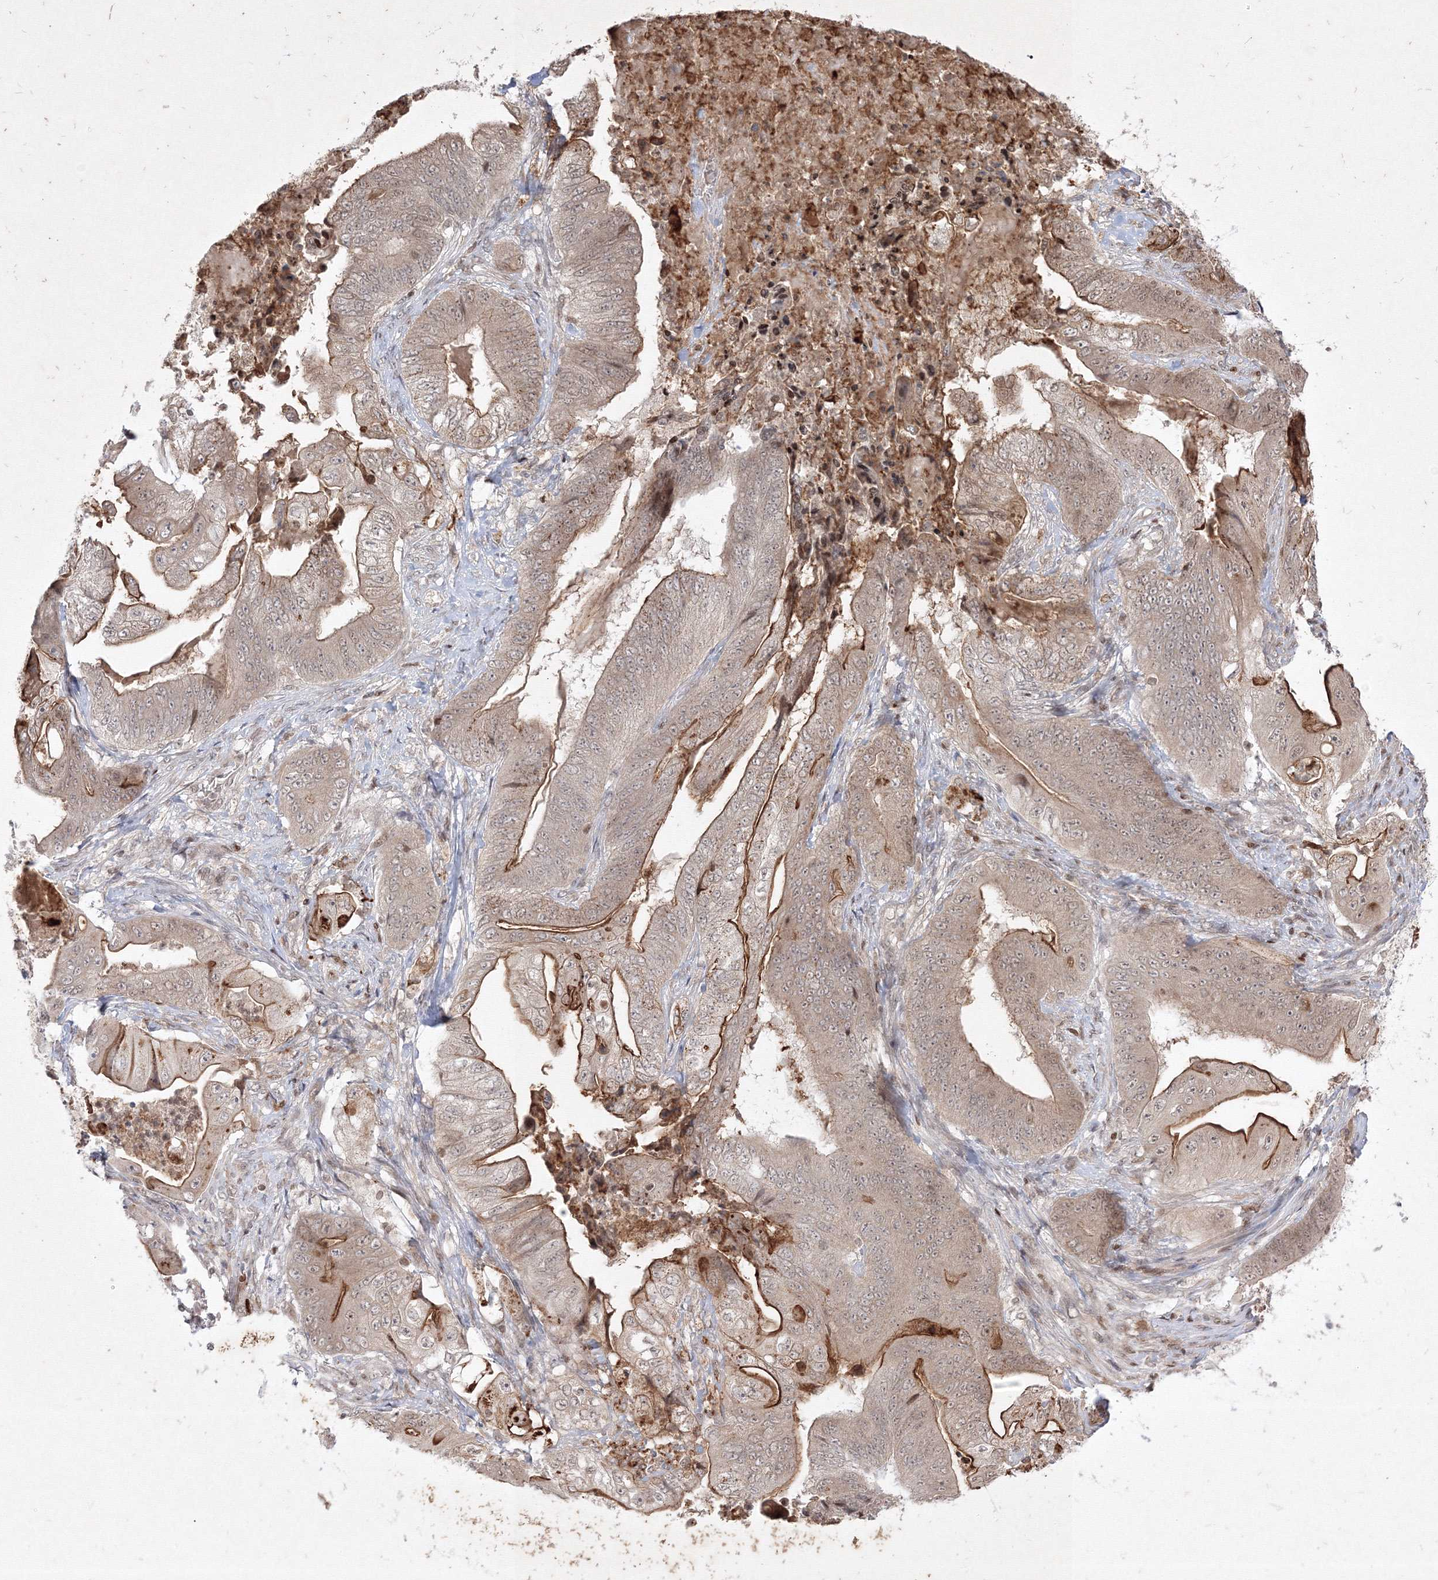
{"staining": {"intensity": "moderate", "quantity": "25%-75%", "location": "cytoplasmic/membranous"}, "tissue": "stomach cancer", "cell_type": "Tumor cells", "image_type": "cancer", "snomed": [{"axis": "morphology", "description": "Adenocarcinoma, NOS"}, {"axis": "topography", "description": "Stomach"}], "caption": "Tumor cells show medium levels of moderate cytoplasmic/membranous expression in about 25%-75% of cells in human stomach adenocarcinoma. (Stains: DAB in brown, nuclei in blue, Microscopy: brightfield microscopy at high magnification).", "gene": "TAB1", "patient": {"sex": "female", "age": 73}}